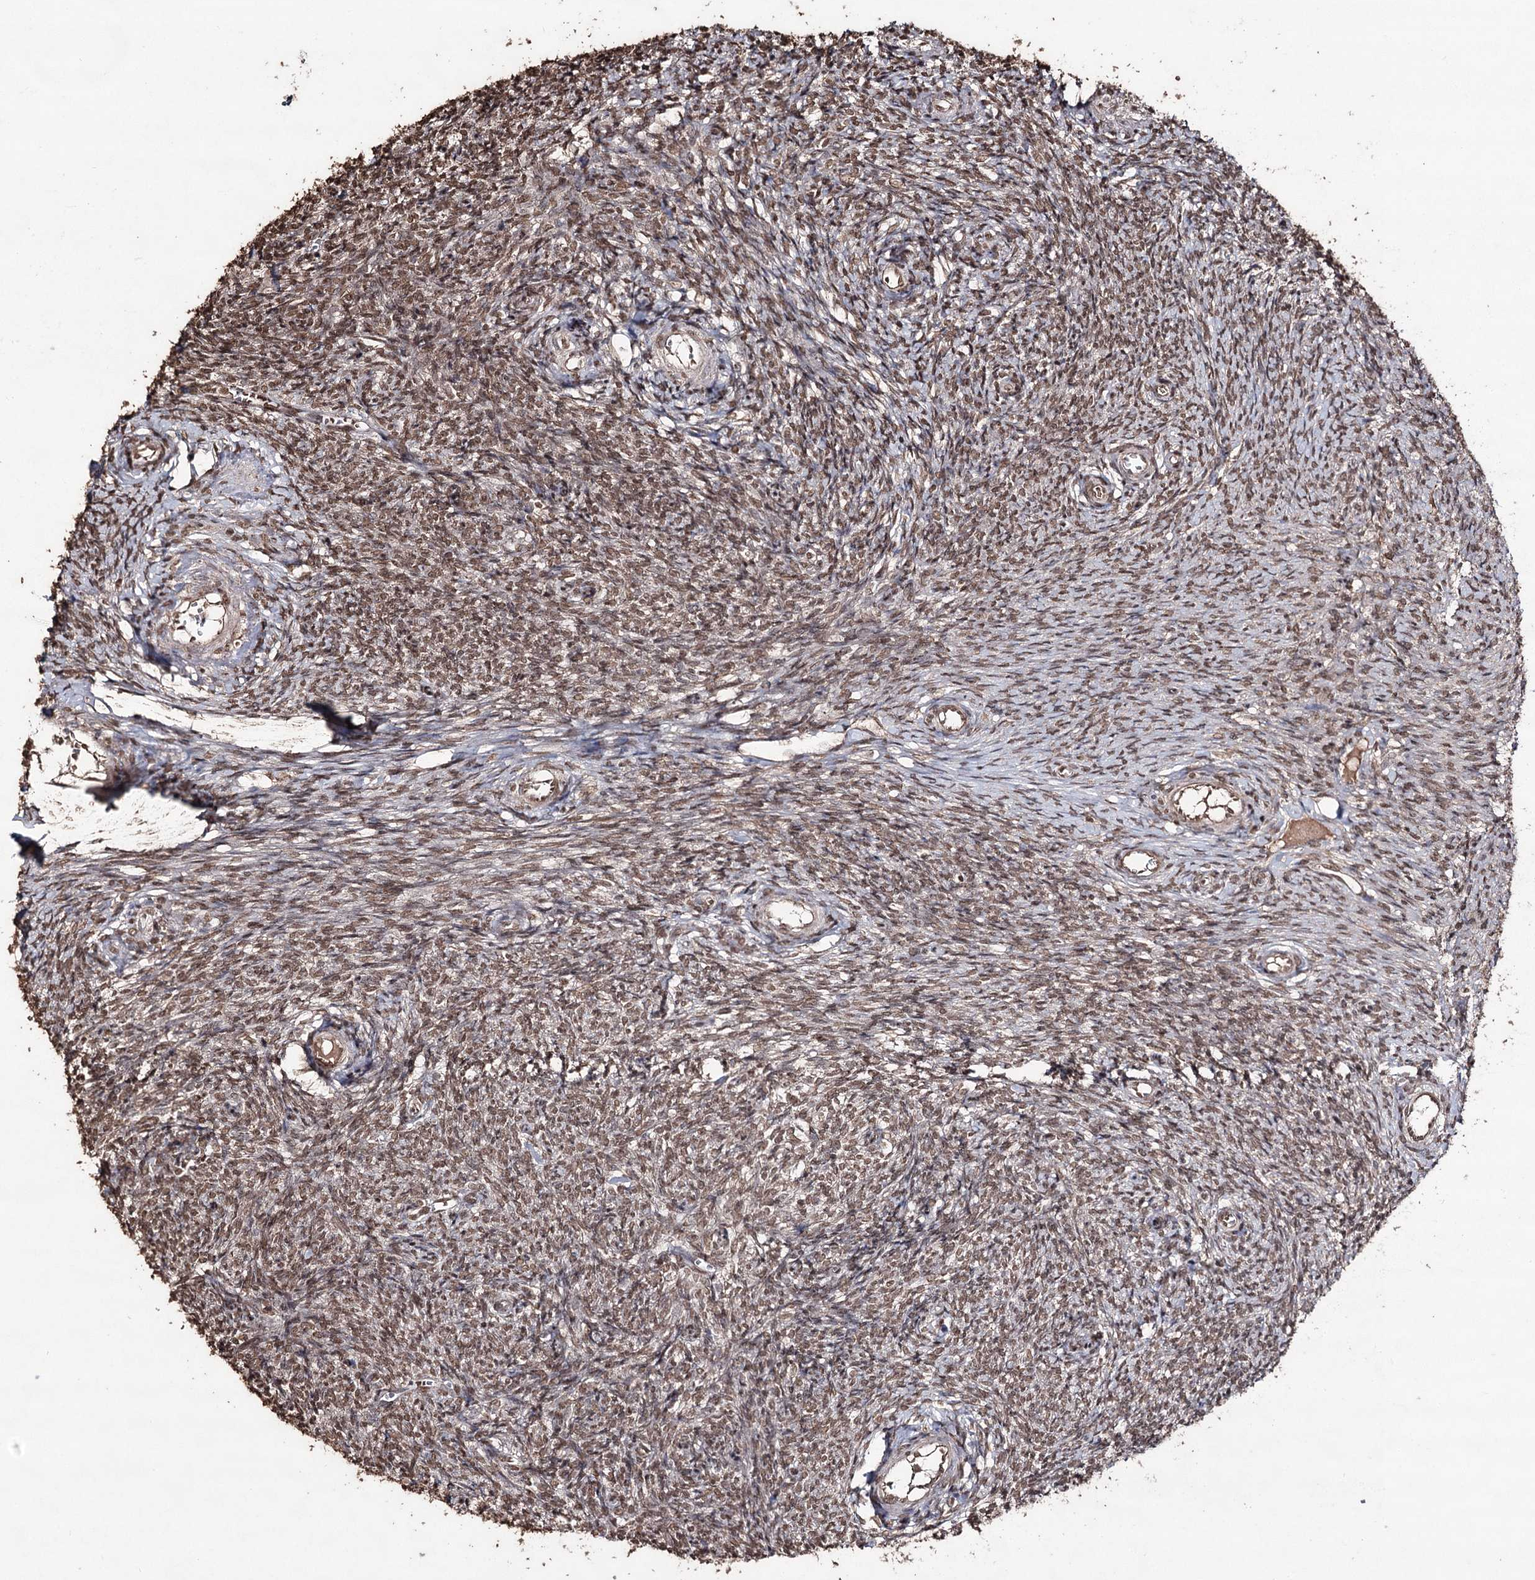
{"staining": {"intensity": "weak", "quantity": ">75%", "location": "cytoplasmic/membranous,nuclear"}, "tissue": "ovary", "cell_type": "Follicle cells", "image_type": "normal", "snomed": [{"axis": "morphology", "description": "Normal tissue, NOS"}, {"axis": "topography", "description": "Ovary"}], "caption": "Immunohistochemical staining of unremarkable human ovary displays weak cytoplasmic/membranous,nuclear protein expression in approximately >75% of follicle cells.", "gene": "ATG14", "patient": {"sex": "female", "age": 44}}